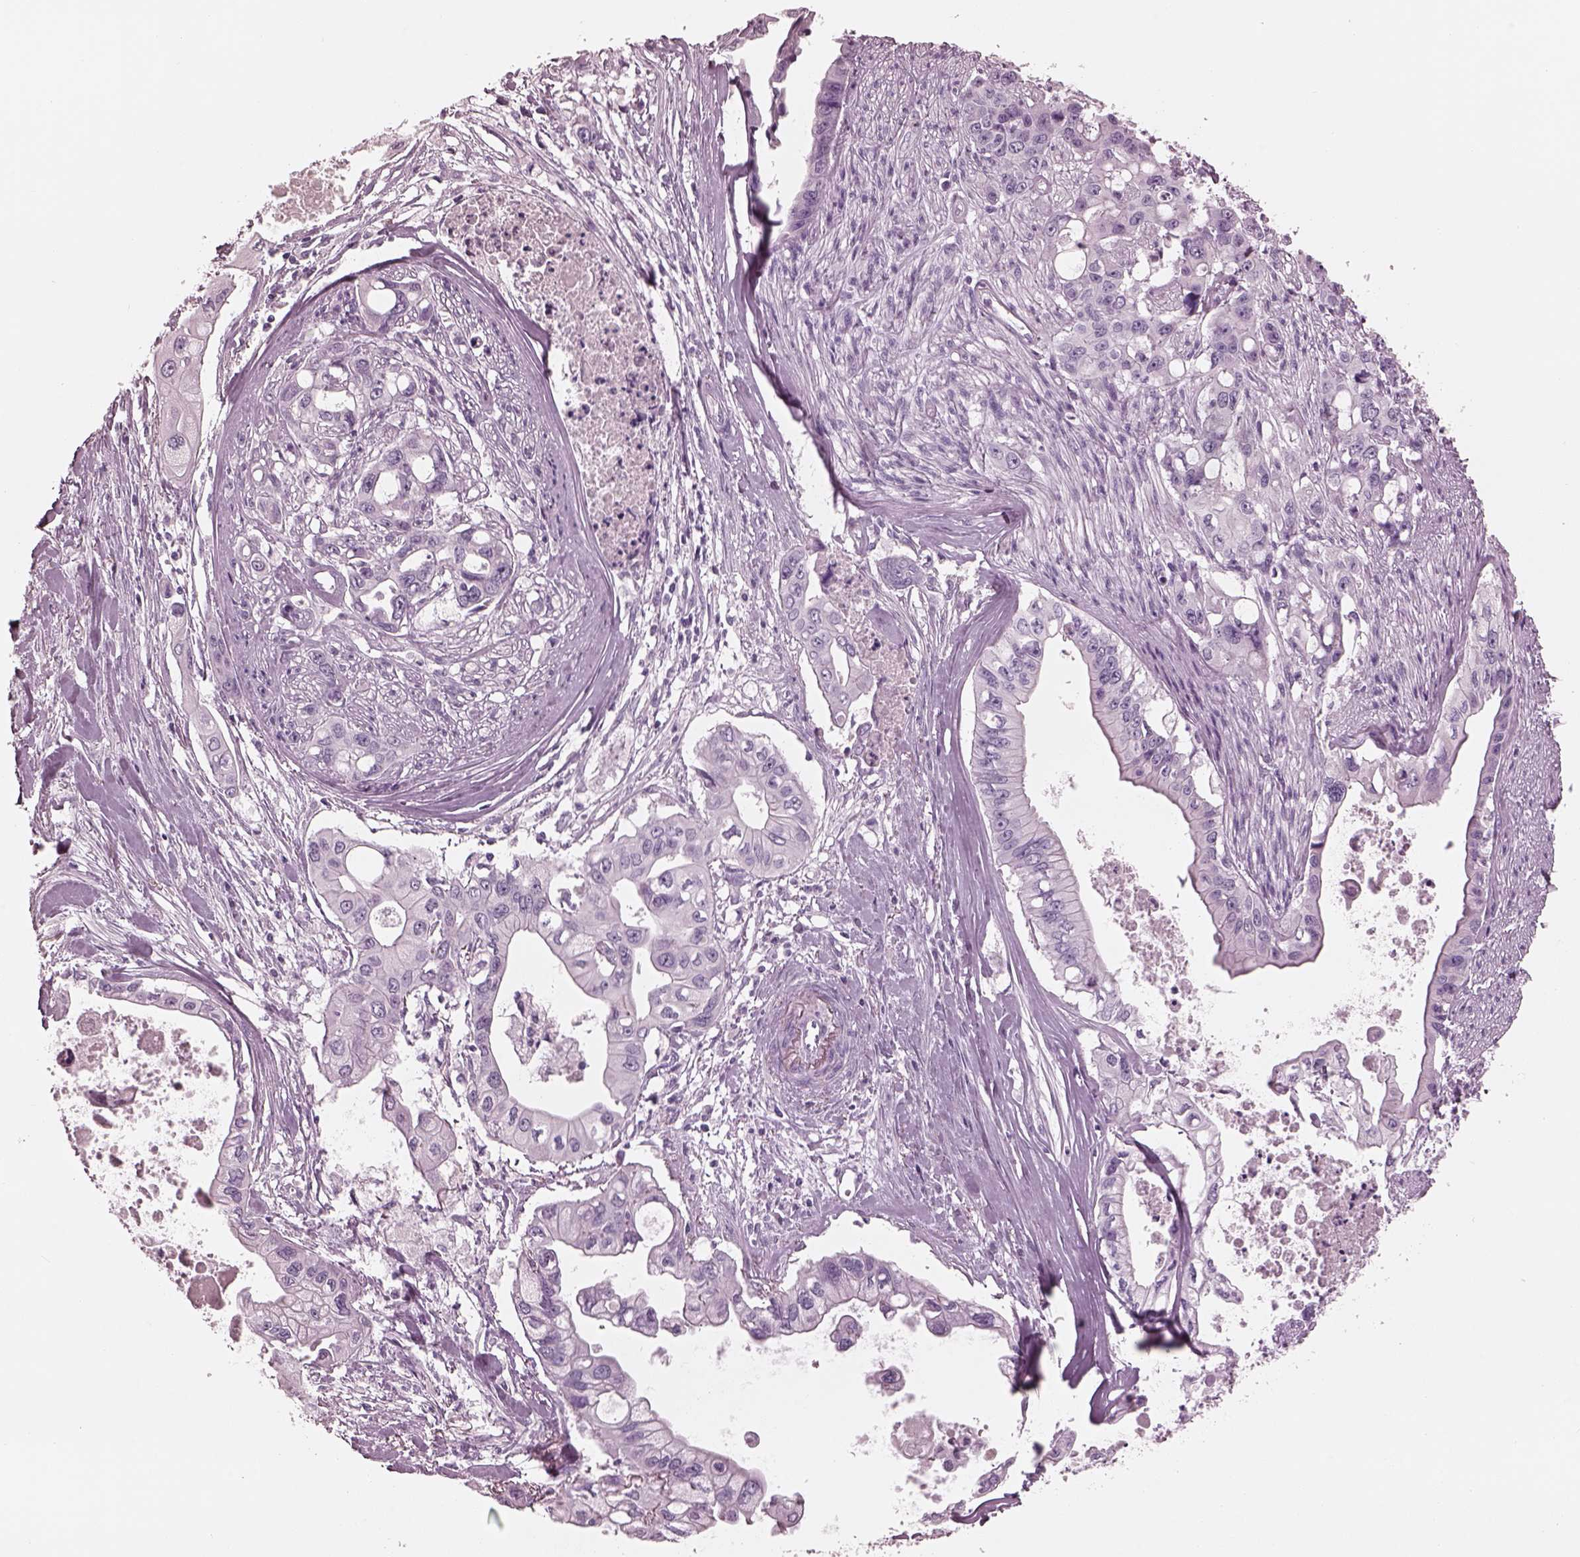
{"staining": {"intensity": "negative", "quantity": "none", "location": "none"}, "tissue": "pancreatic cancer", "cell_type": "Tumor cells", "image_type": "cancer", "snomed": [{"axis": "morphology", "description": "Adenocarcinoma, NOS"}, {"axis": "topography", "description": "Pancreas"}], "caption": "A high-resolution photomicrograph shows immunohistochemistry (IHC) staining of pancreatic cancer, which displays no significant staining in tumor cells.", "gene": "FABP9", "patient": {"sex": "male", "age": 60}}